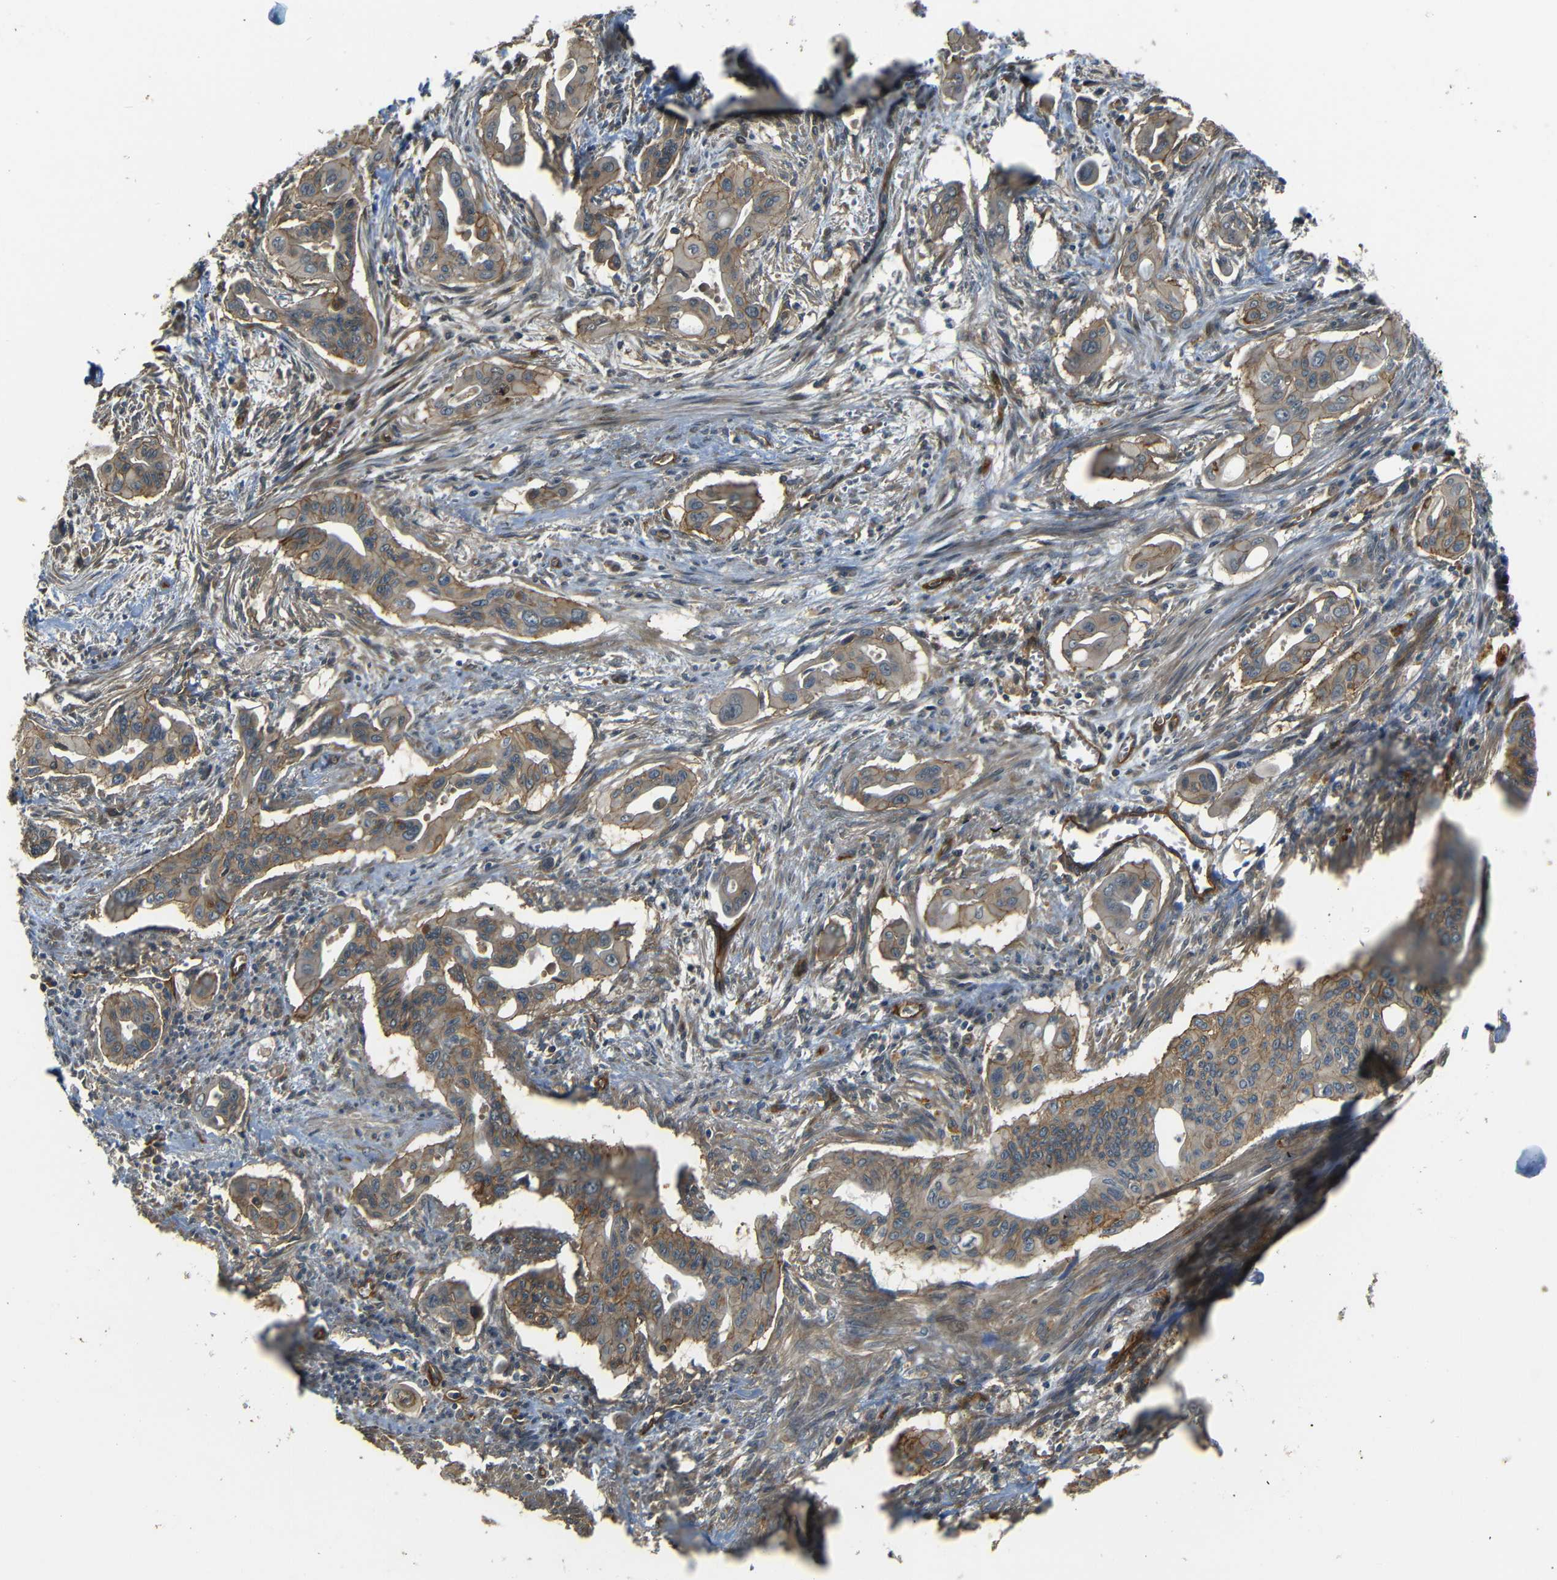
{"staining": {"intensity": "moderate", "quantity": ">75%", "location": "cytoplasmic/membranous"}, "tissue": "pancreatic cancer", "cell_type": "Tumor cells", "image_type": "cancer", "snomed": [{"axis": "morphology", "description": "Adenocarcinoma, NOS"}, {"axis": "topography", "description": "Pancreas"}], "caption": "Pancreatic cancer (adenocarcinoma) stained for a protein reveals moderate cytoplasmic/membranous positivity in tumor cells.", "gene": "RELL1", "patient": {"sex": "male", "age": 77}}